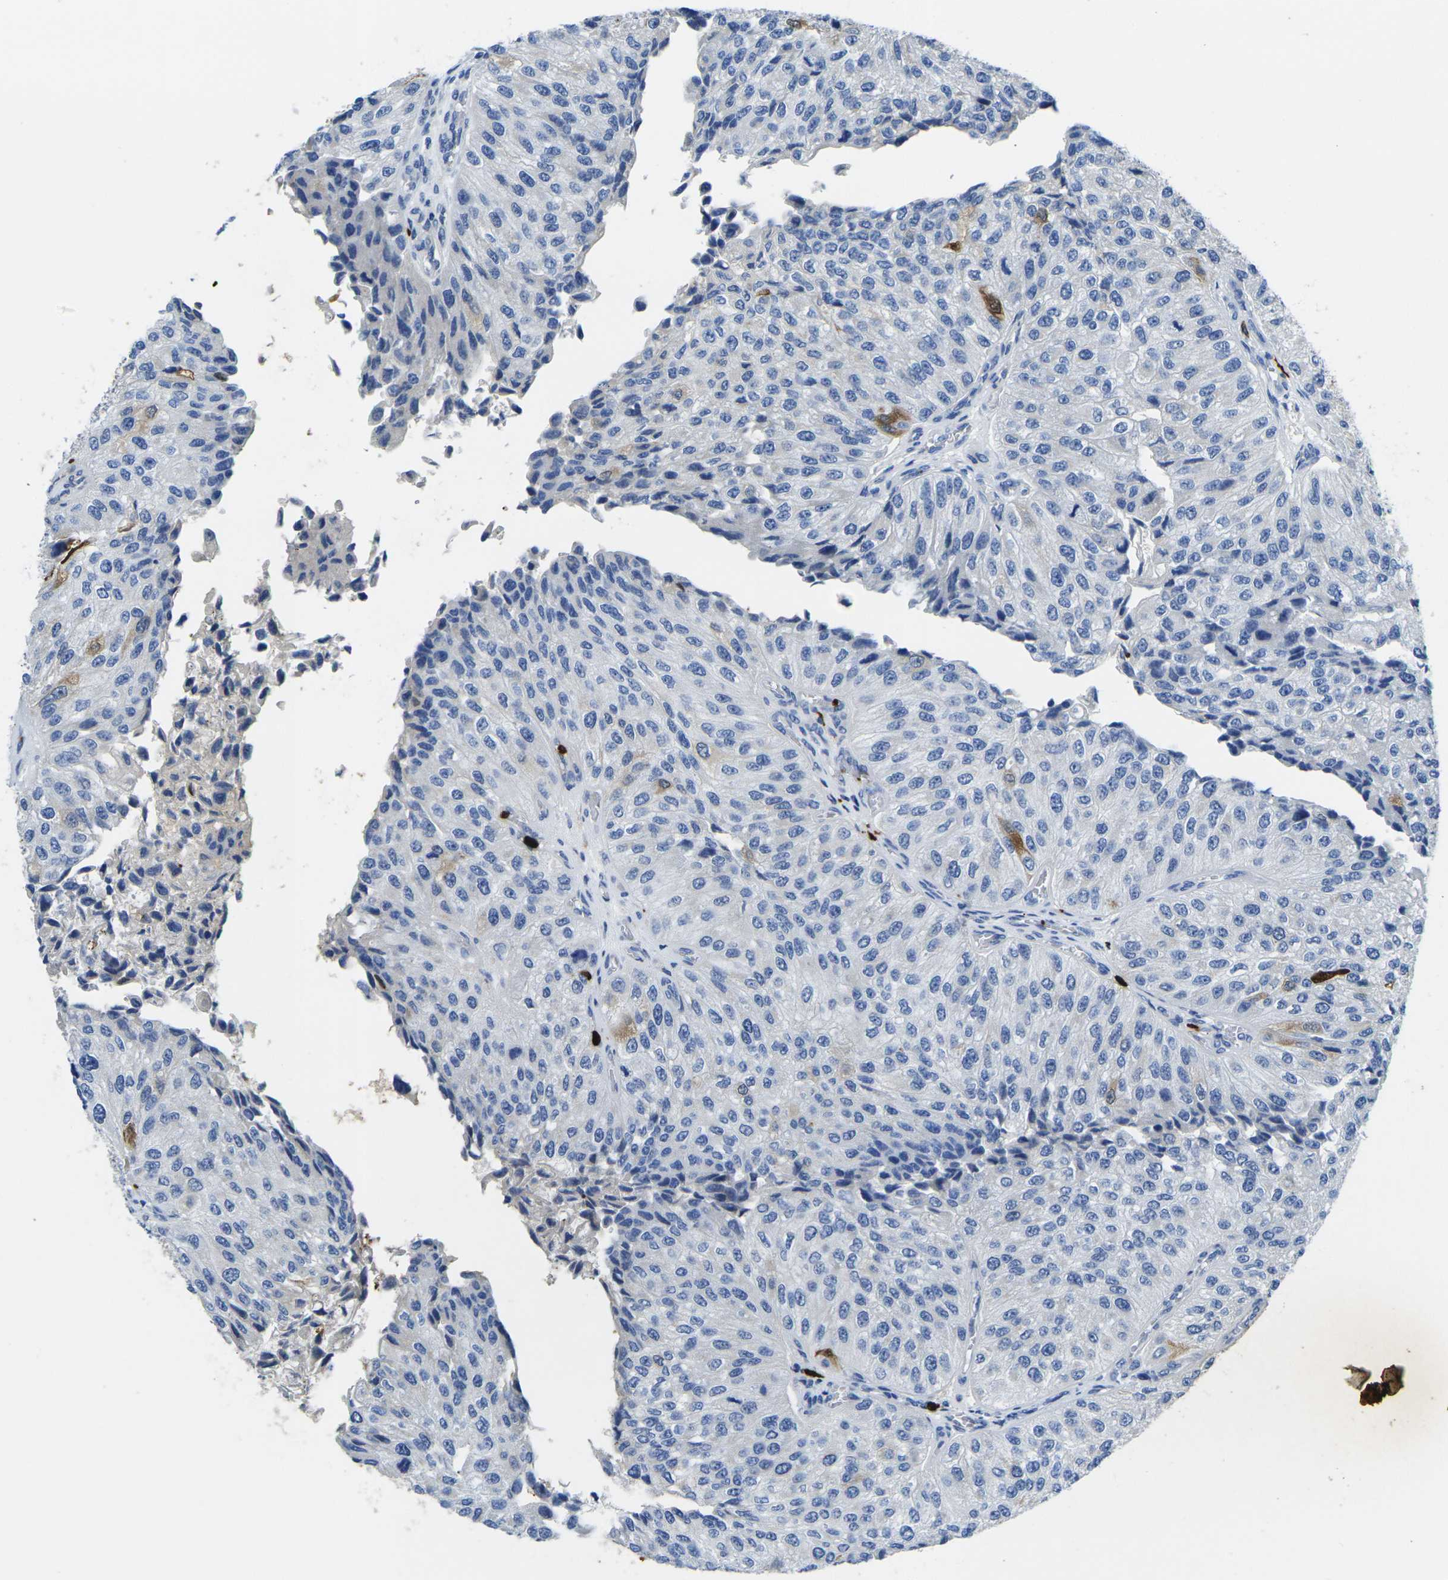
{"staining": {"intensity": "strong", "quantity": "<25%", "location": "cytoplasmic/membranous,nuclear"}, "tissue": "urothelial cancer", "cell_type": "Tumor cells", "image_type": "cancer", "snomed": [{"axis": "morphology", "description": "Urothelial carcinoma, High grade"}, {"axis": "topography", "description": "Kidney"}, {"axis": "topography", "description": "Urinary bladder"}], "caption": "Urothelial carcinoma (high-grade) was stained to show a protein in brown. There is medium levels of strong cytoplasmic/membranous and nuclear positivity in approximately <25% of tumor cells. (DAB (3,3'-diaminobenzidine) IHC with brightfield microscopy, high magnification).", "gene": "S100A9", "patient": {"sex": "male", "age": 77}}